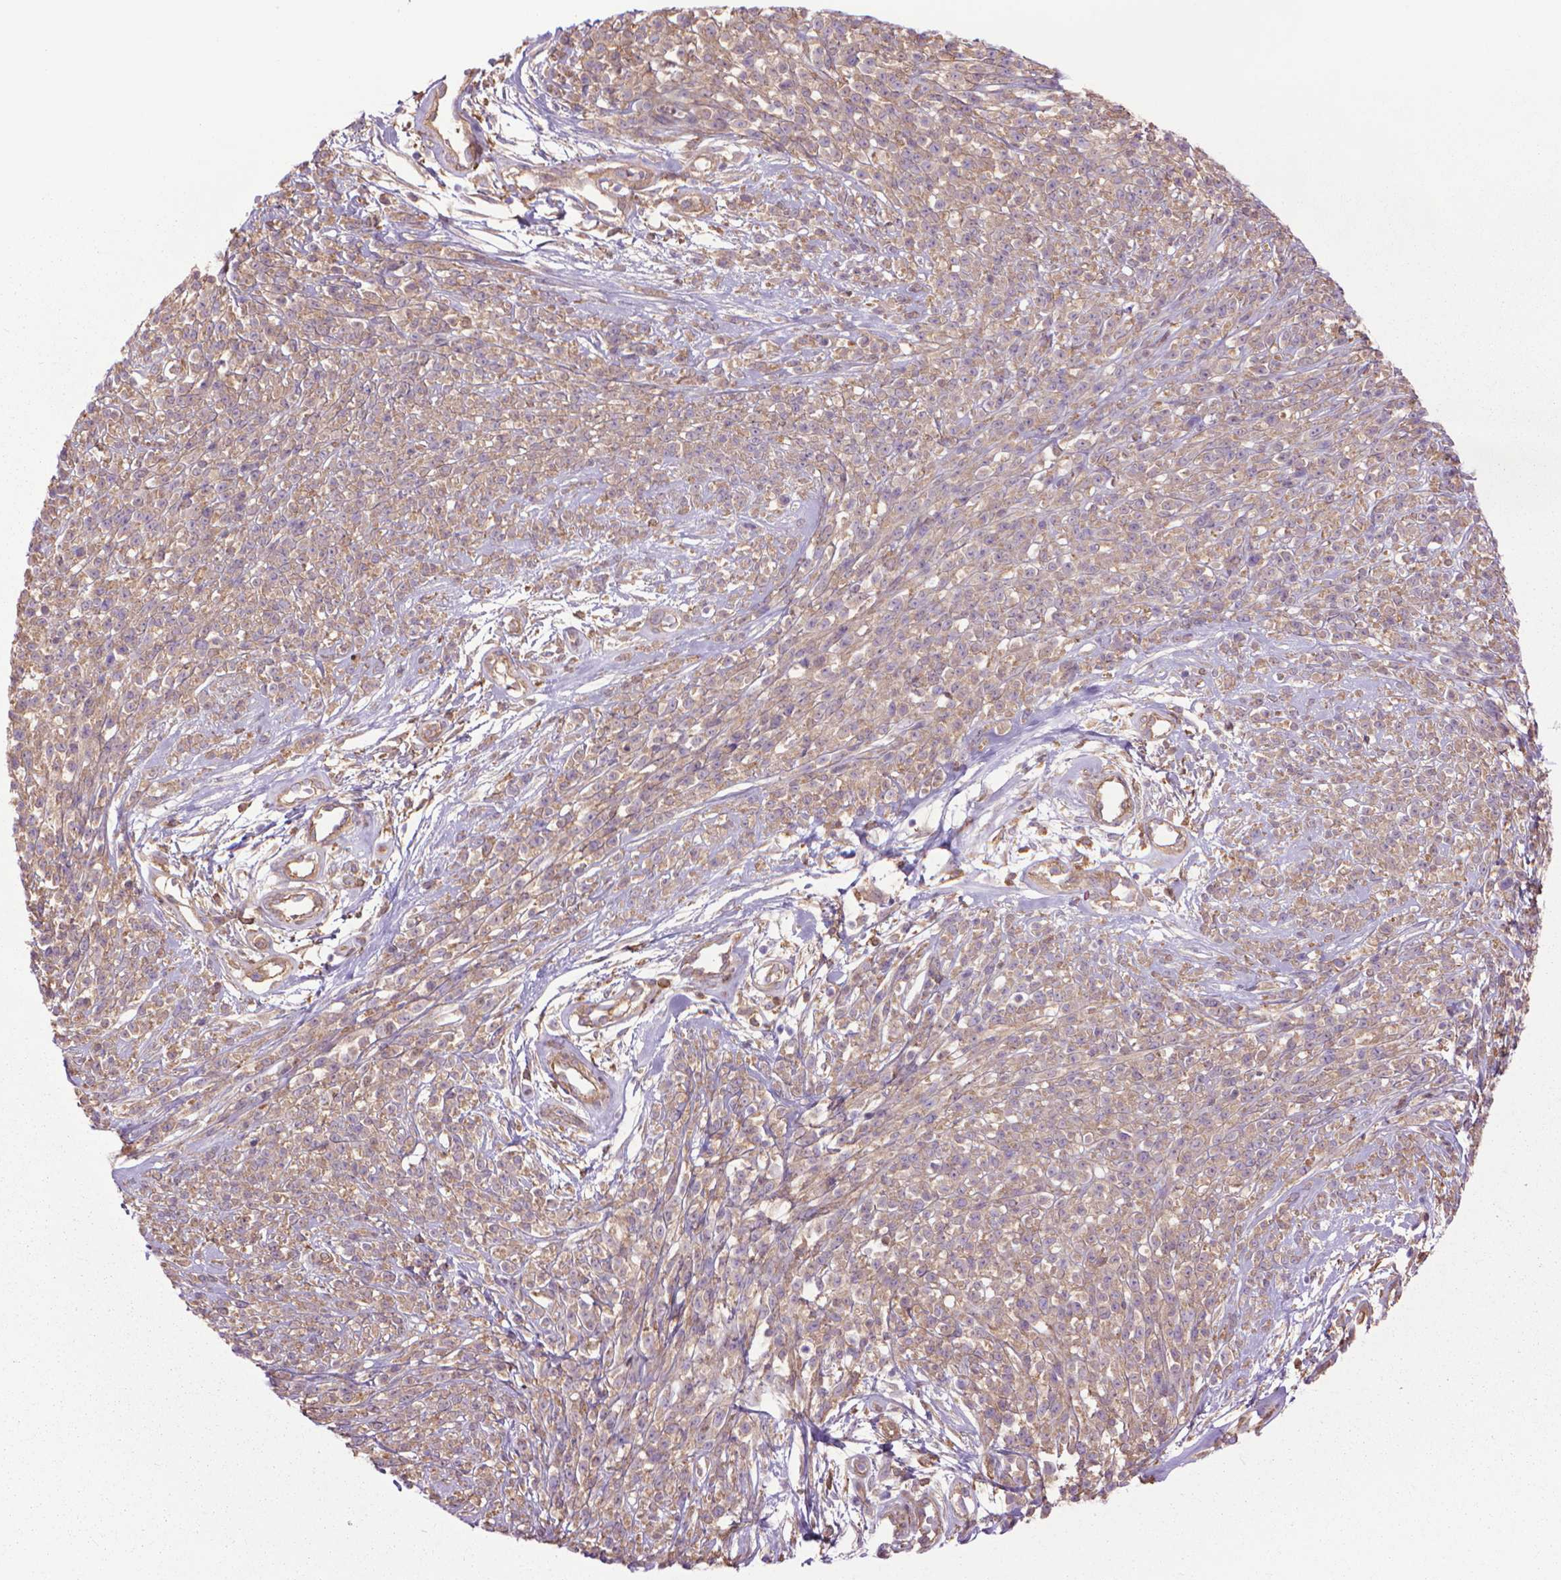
{"staining": {"intensity": "weak", "quantity": ">75%", "location": "cytoplasmic/membranous"}, "tissue": "melanoma", "cell_type": "Tumor cells", "image_type": "cancer", "snomed": [{"axis": "morphology", "description": "Malignant melanoma, NOS"}, {"axis": "topography", "description": "Skin"}, {"axis": "topography", "description": "Skin of trunk"}], "caption": "Protein staining displays weak cytoplasmic/membranous staining in approximately >75% of tumor cells in melanoma. The protein of interest is stained brown, and the nuclei are stained in blue (DAB IHC with brightfield microscopy, high magnification).", "gene": "CORO1B", "patient": {"sex": "male", "age": 74}}